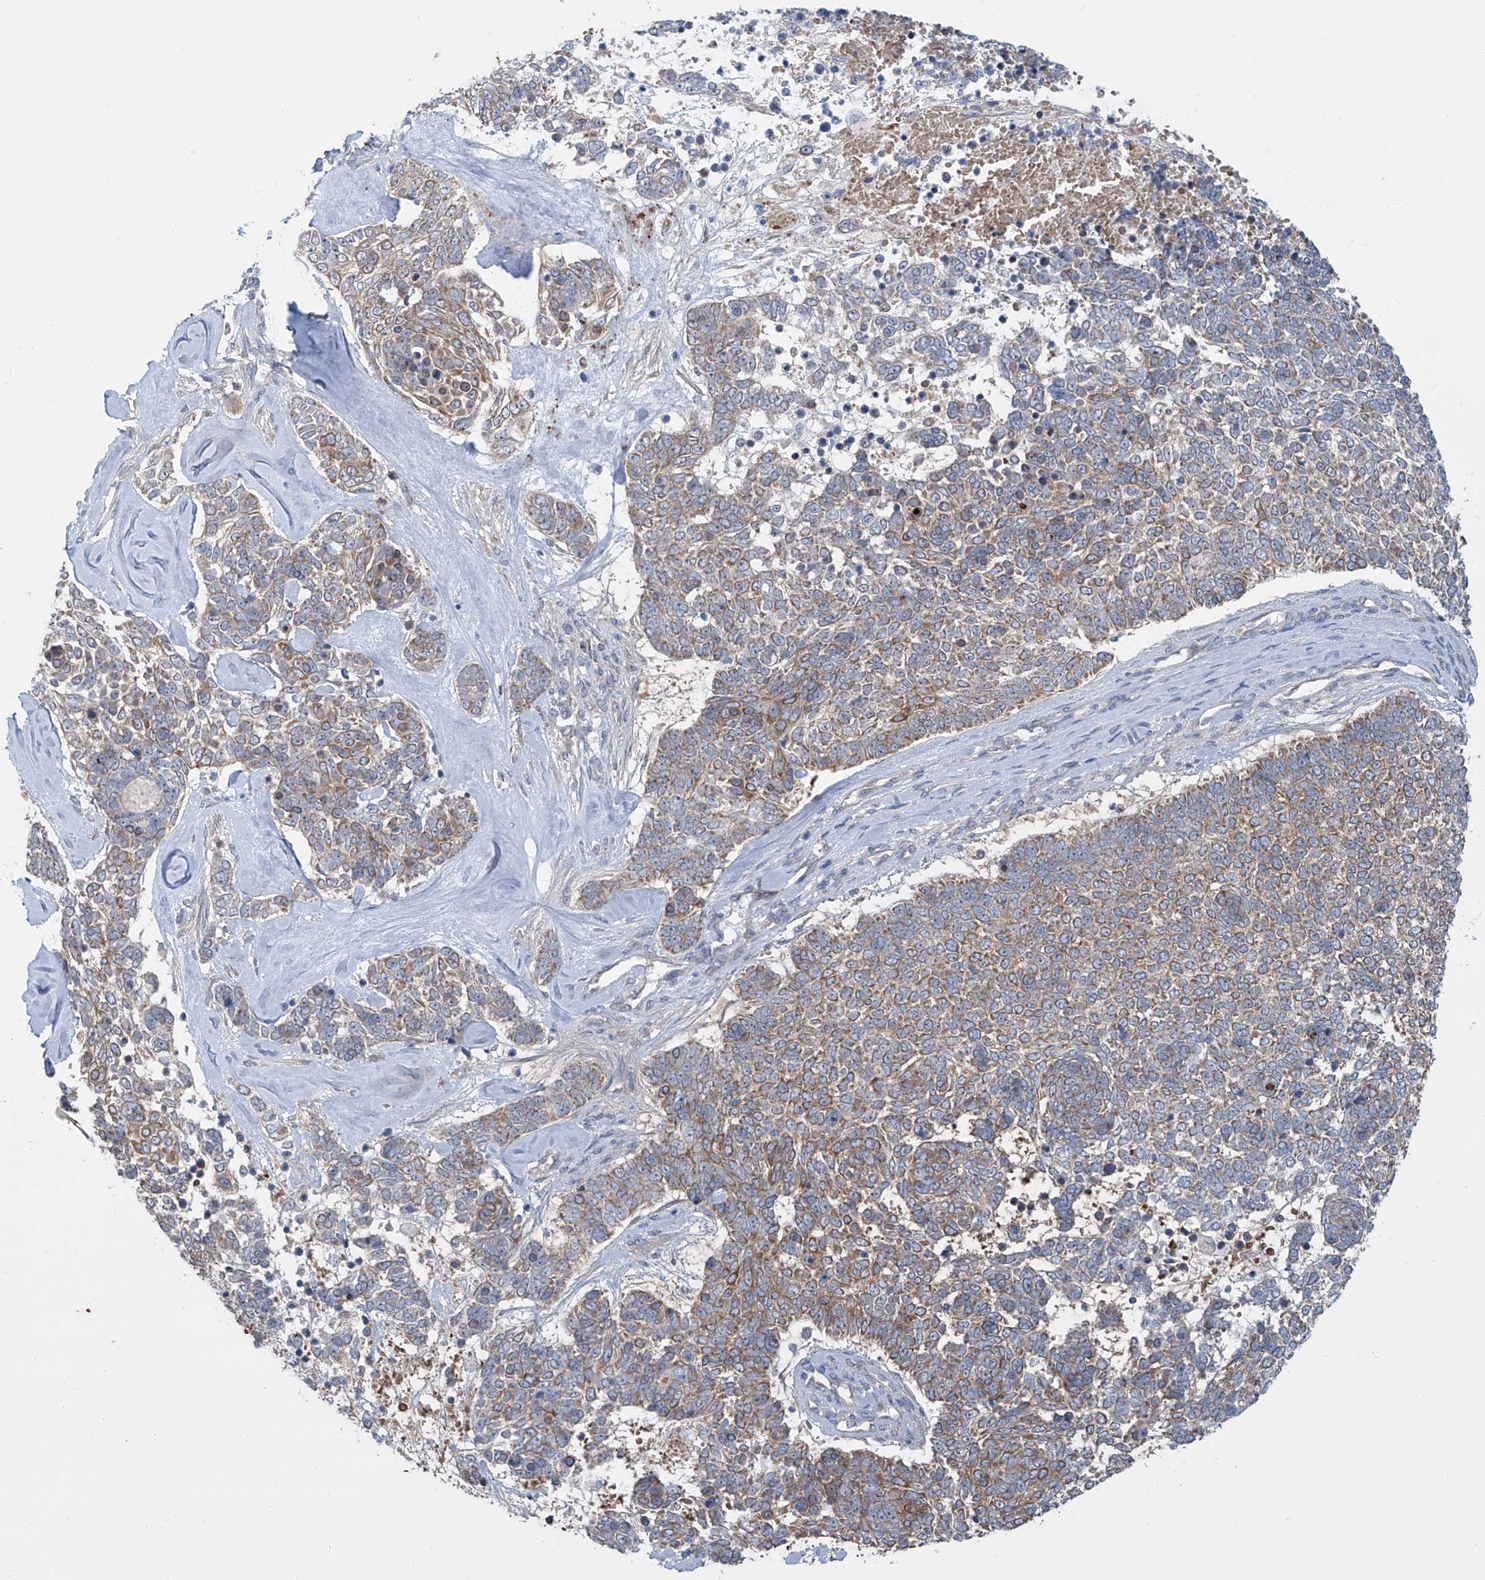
{"staining": {"intensity": "moderate", "quantity": "25%-75%", "location": "cytoplasmic/membranous"}, "tissue": "skin cancer", "cell_type": "Tumor cells", "image_type": "cancer", "snomed": [{"axis": "morphology", "description": "Basal cell carcinoma"}, {"axis": "topography", "description": "Skin"}], "caption": "Immunohistochemical staining of human skin cancer demonstrates moderate cytoplasmic/membranous protein staining in approximately 25%-75% of tumor cells. (brown staining indicates protein expression, while blue staining denotes nuclei).", "gene": "SIX4", "patient": {"sex": "female", "age": 81}}